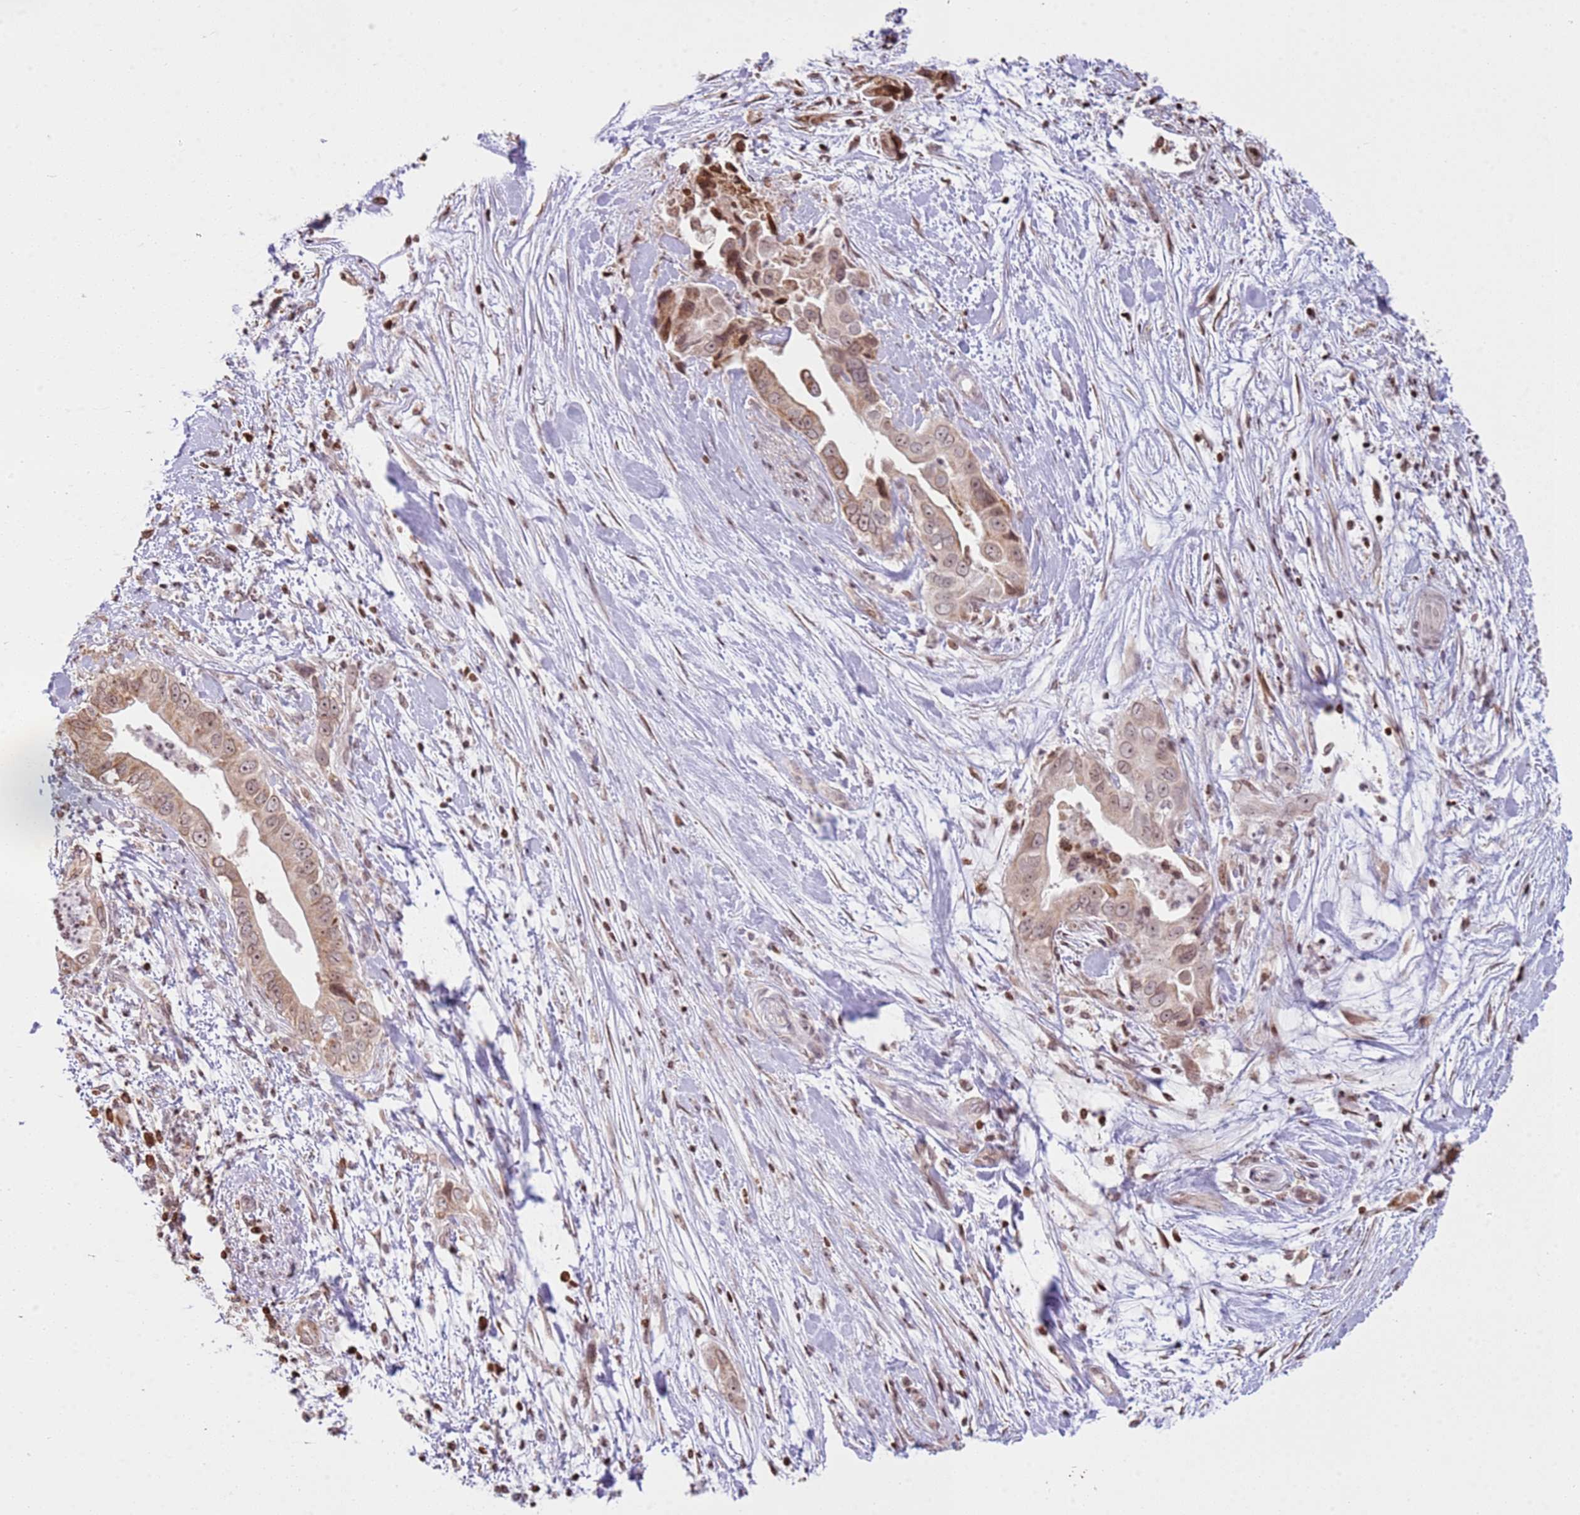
{"staining": {"intensity": "moderate", "quantity": ">75%", "location": "cytoplasmic/membranous,nuclear"}, "tissue": "pancreatic cancer", "cell_type": "Tumor cells", "image_type": "cancer", "snomed": [{"axis": "morphology", "description": "Adenocarcinoma, NOS"}, {"axis": "topography", "description": "Pancreas"}], "caption": "Pancreatic cancer (adenocarcinoma) tissue reveals moderate cytoplasmic/membranous and nuclear staining in about >75% of tumor cells", "gene": "SCAF1", "patient": {"sex": "female", "age": 78}}